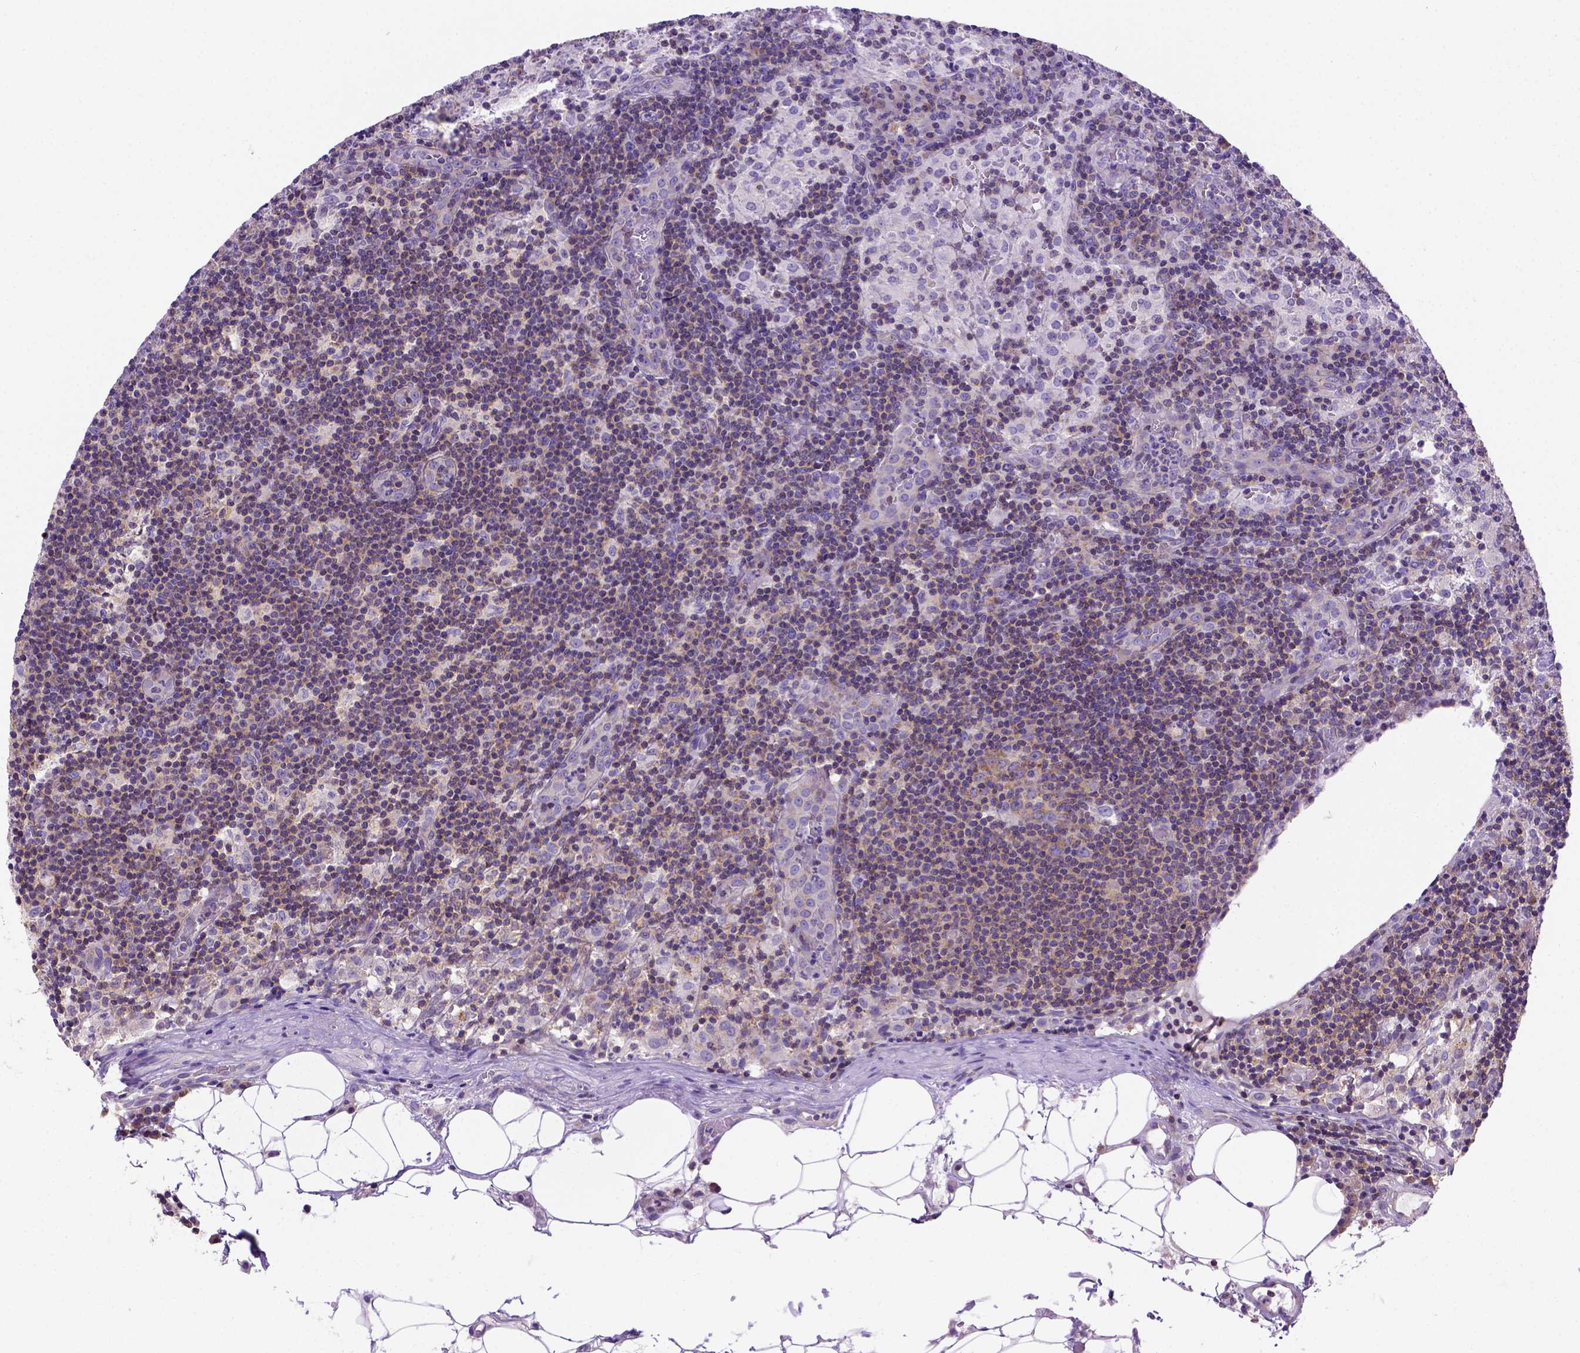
{"staining": {"intensity": "moderate", "quantity": "25%-75%", "location": "cytoplasmic/membranous"}, "tissue": "lymph node", "cell_type": "Germinal center cells", "image_type": "normal", "snomed": [{"axis": "morphology", "description": "Normal tissue, NOS"}, {"axis": "topography", "description": "Lymph node"}], "caption": "High-magnification brightfield microscopy of unremarkable lymph node stained with DAB (brown) and counterstained with hematoxylin (blue). germinal center cells exhibit moderate cytoplasmic/membranous expression is seen in about25%-75% of cells. (IHC, brightfield microscopy, high magnification).", "gene": "FOXI1", "patient": {"sex": "male", "age": 62}}